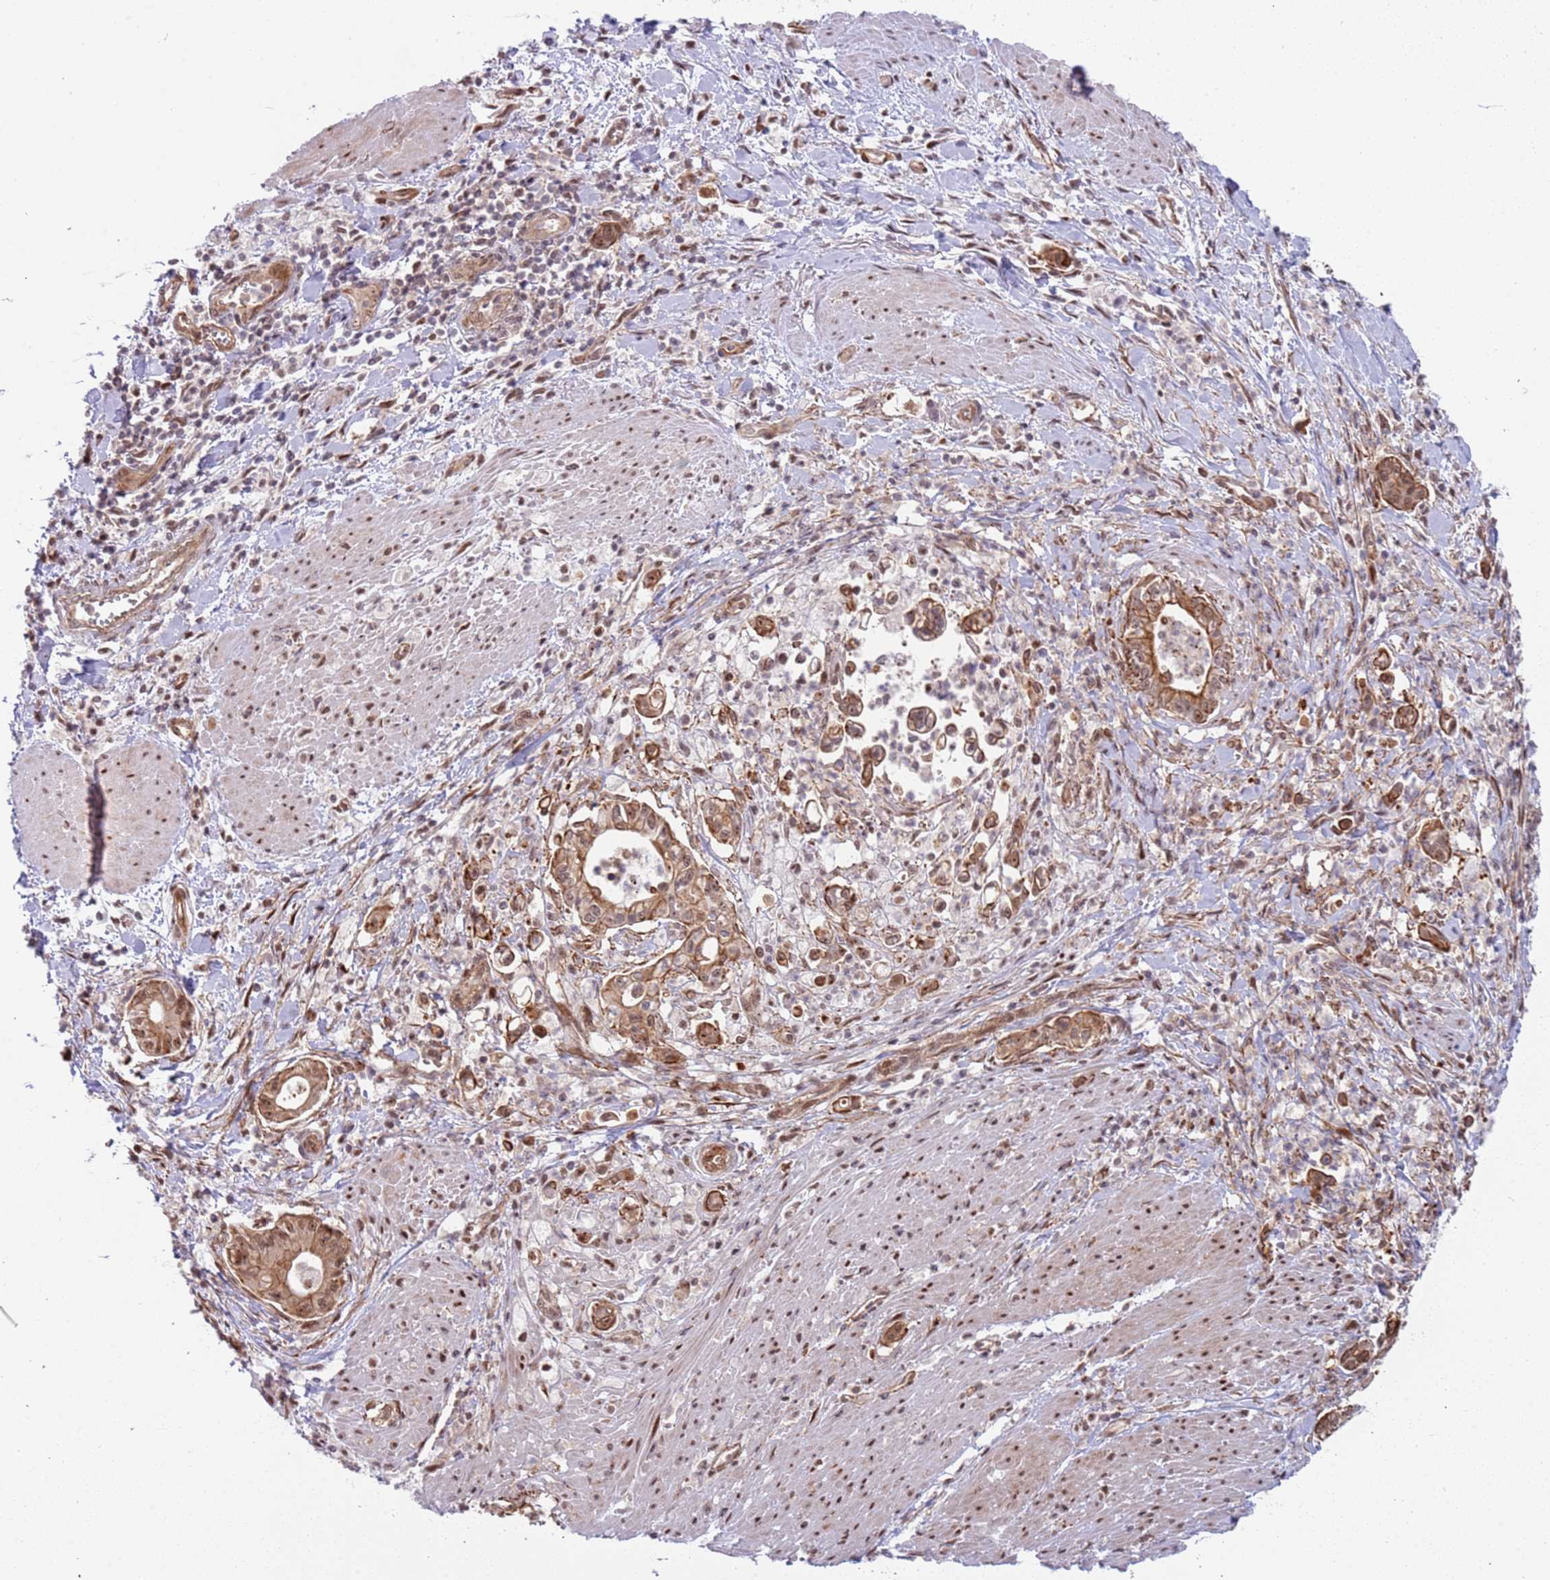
{"staining": {"intensity": "moderate", "quantity": ">75%", "location": "cytoplasmic/membranous,nuclear"}, "tissue": "pancreatic cancer", "cell_type": "Tumor cells", "image_type": "cancer", "snomed": [{"axis": "morphology", "description": "Adenocarcinoma, NOS"}, {"axis": "topography", "description": "Pancreas"}], "caption": "A high-resolution micrograph shows IHC staining of pancreatic adenocarcinoma, which displays moderate cytoplasmic/membranous and nuclear positivity in about >75% of tumor cells.", "gene": "LRMDA", "patient": {"sex": "male", "age": 78}}